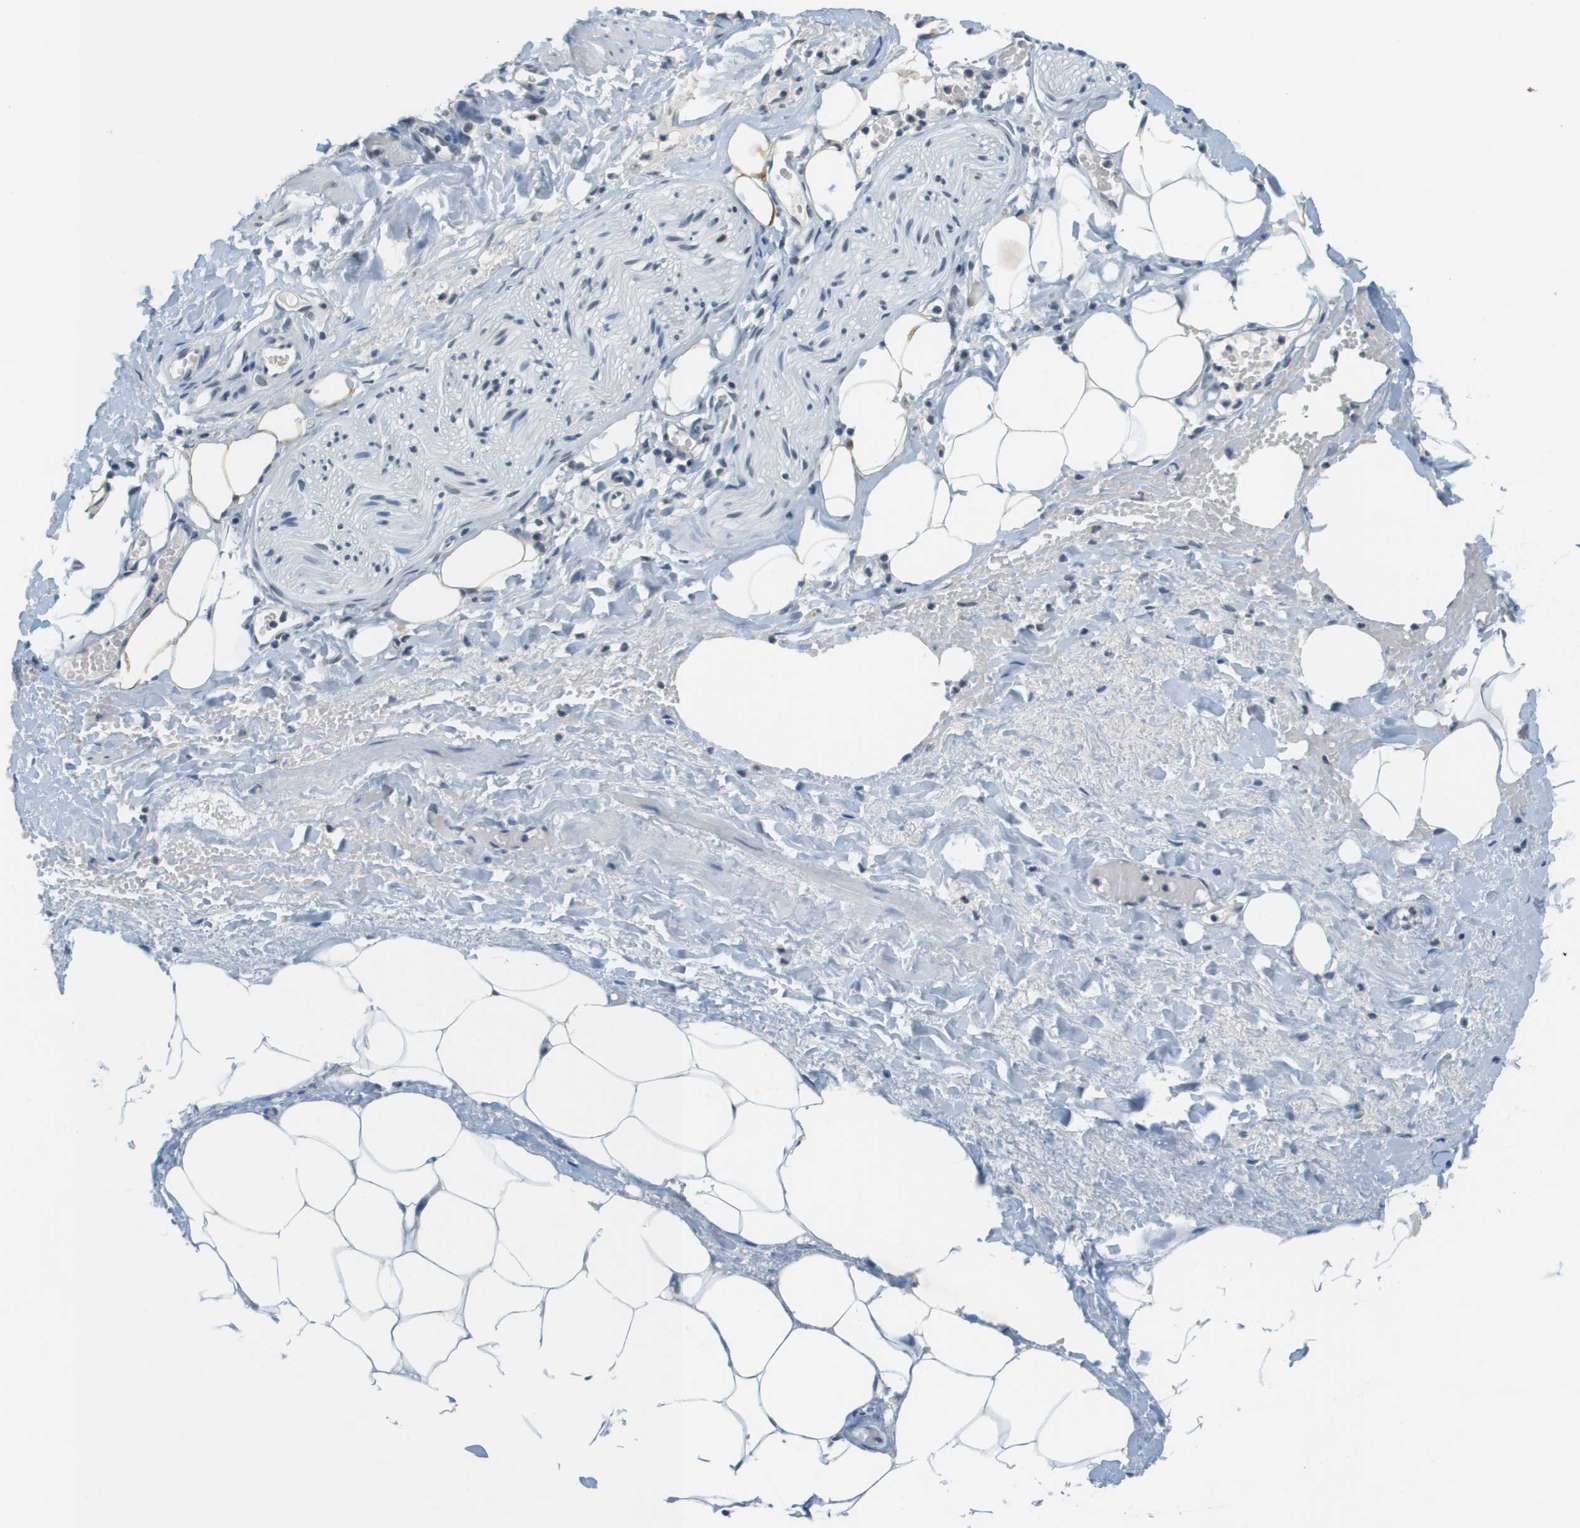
{"staining": {"intensity": "moderate", "quantity": "<25%", "location": "cytoplasmic/membranous"}, "tissue": "adipose tissue", "cell_type": "Adipocytes", "image_type": "normal", "snomed": [{"axis": "morphology", "description": "Normal tissue, NOS"}, {"axis": "topography", "description": "Soft tissue"}, {"axis": "topography", "description": "Vascular tissue"}], "caption": "Immunohistochemical staining of unremarkable adipose tissue shows low levels of moderate cytoplasmic/membranous staining in approximately <25% of adipocytes.", "gene": "CBX5", "patient": {"sex": "female", "age": 35}}